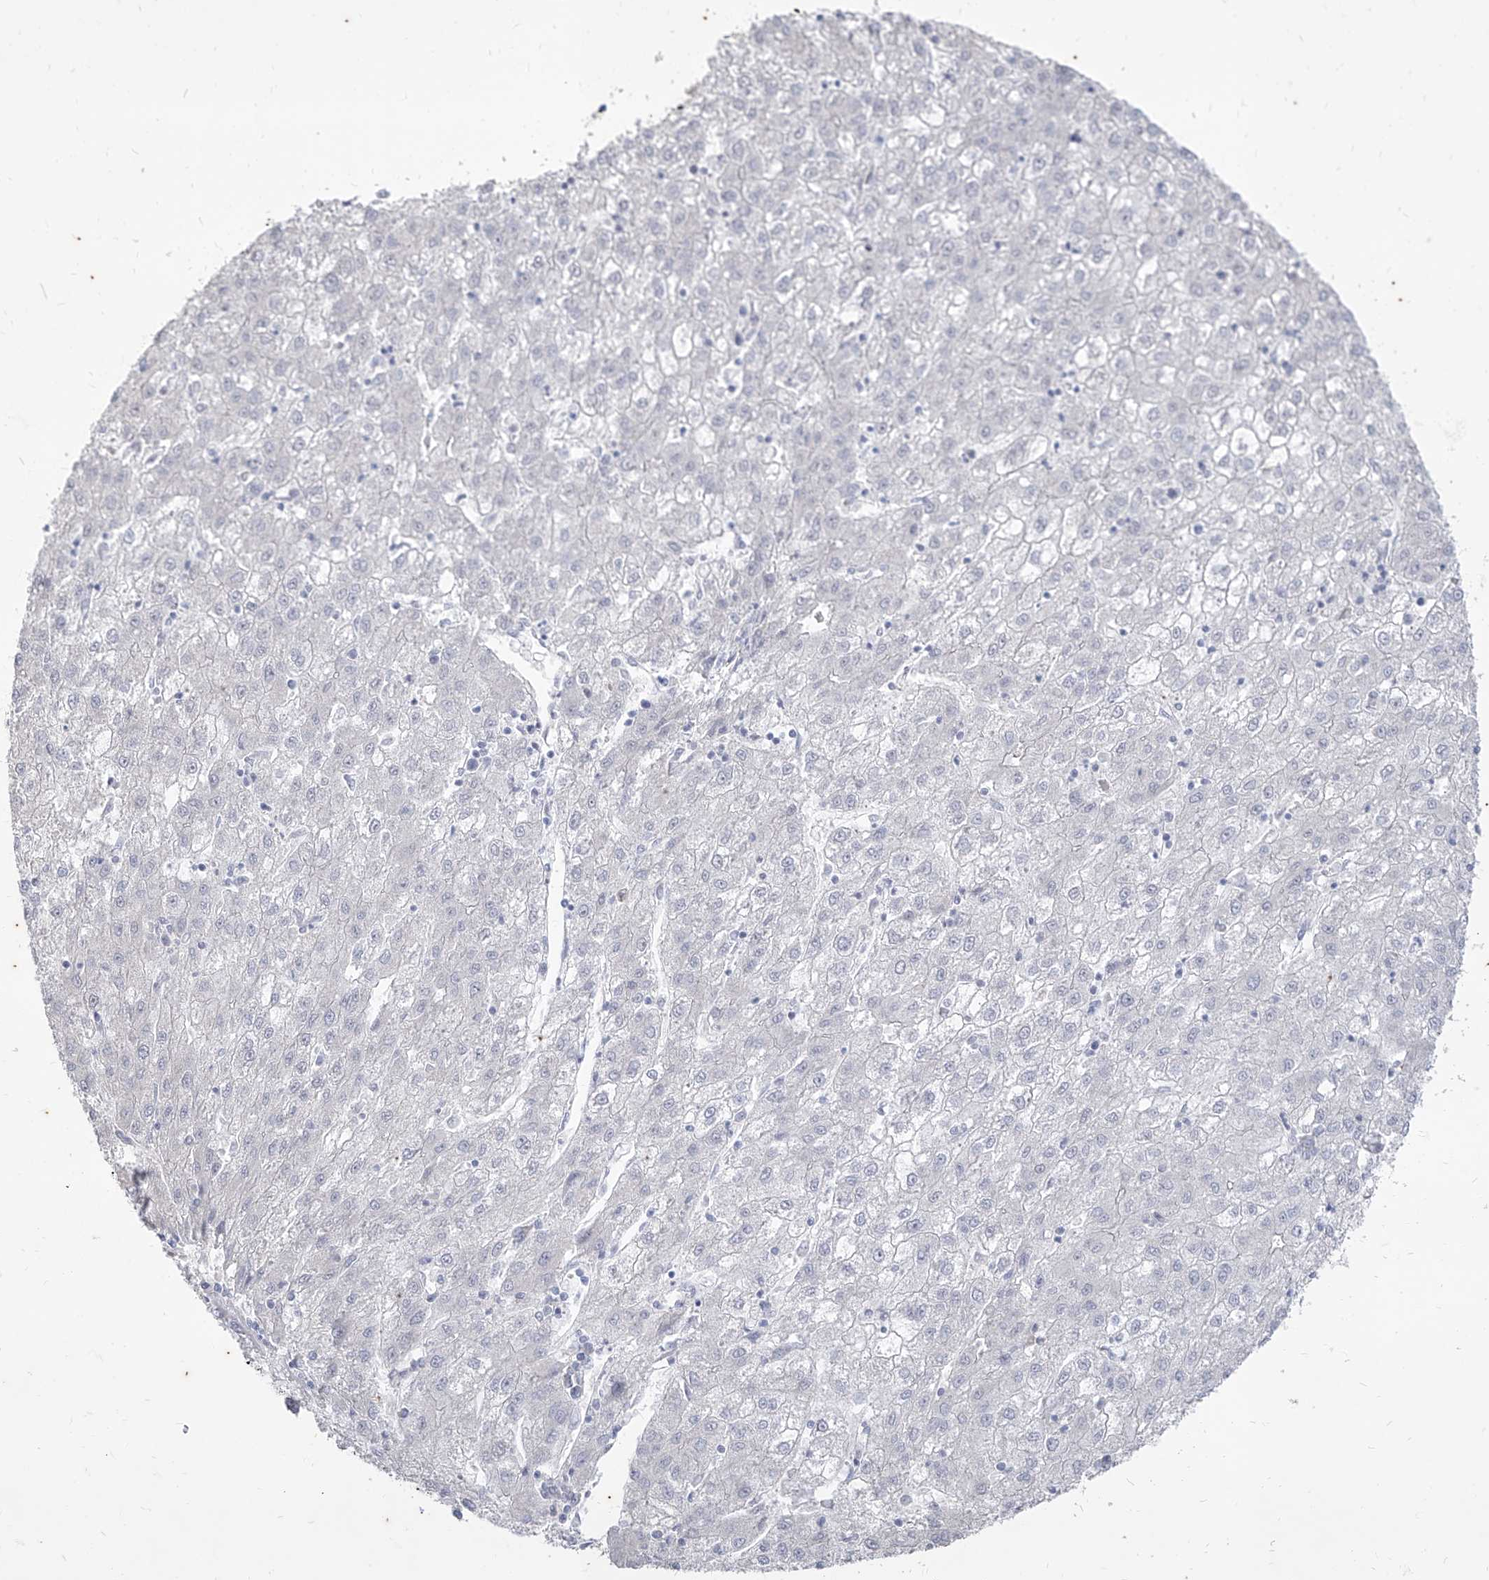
{"staining": {"intensity": "negative", "quantity": "none", "location": "none"}, "tissue": "liver cancer", "cell_type": "Tumor cells", "image_type": "cancer", "snomed": [{"axis": "morphology", "description": "Carcinoma, Hepatocellular, NOS"}, {"axis": "topography", "description": "Liver"}], "caption": "IHC histopathology image of neoplastic tissue: human hepatocellular carcinoma (liver) stained with DAB exhibits no significant protein positivity in tumor cells.", "gene": "PHF20L1", "patient": {"sex": "male", "age": 72}}